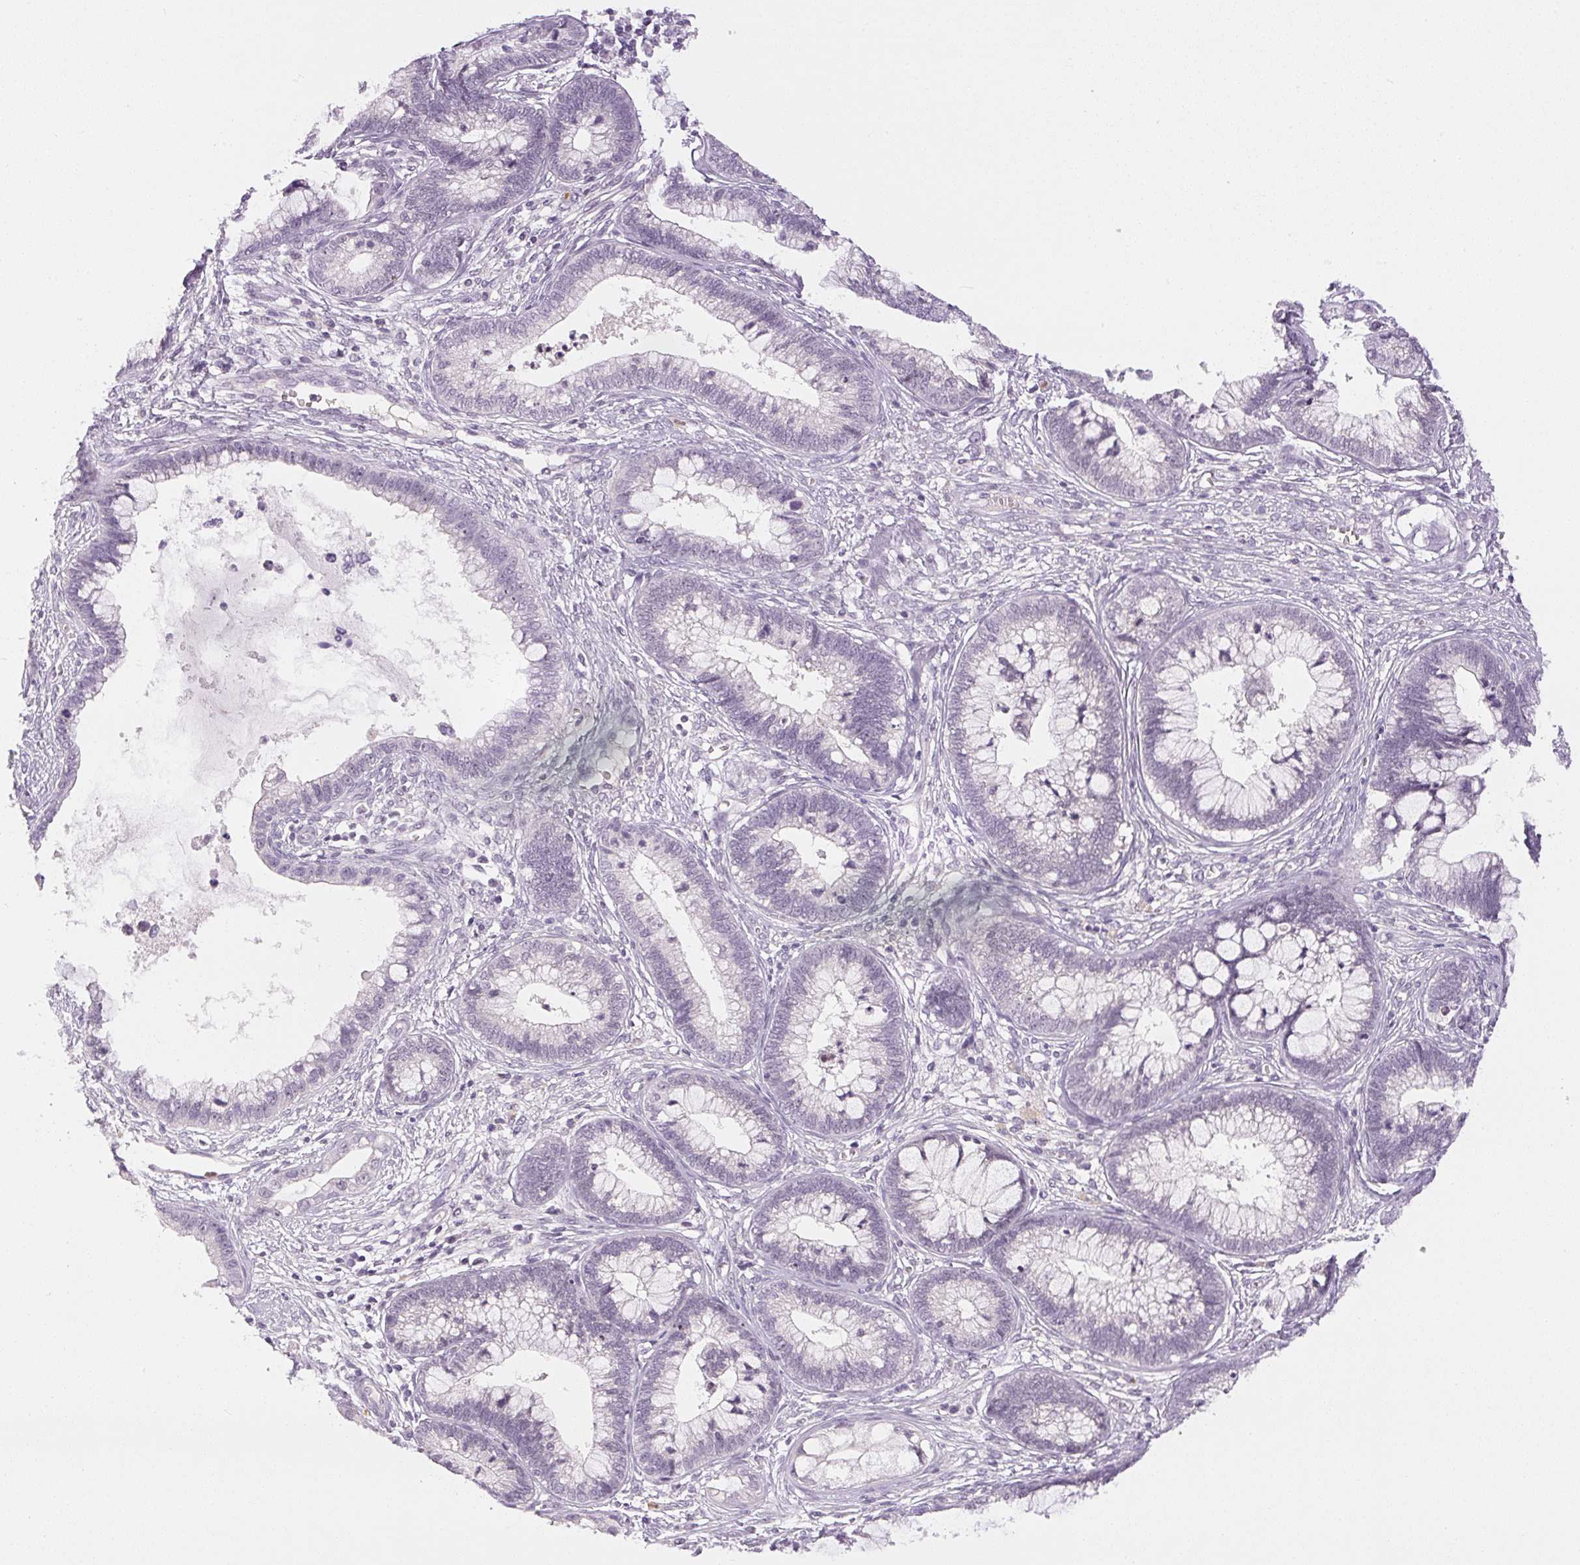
{"staining": {"intensity": "negative", "quantity": "none", "location": "none"}, "tissue": "cervical cancer", "cell_type": "Tumor cells", "image_type": "cancer", "snomed": [{"axis": "morphology", "description": "Adenocarcinoma, NOS"}, {"axis": "topography", "description": "Cervix"}], "caption": "Tumor cells are negative for brown protein staining in cervical cancer.", "gene": "SGF29", "patient": {"sex": "female", "age": 44}}